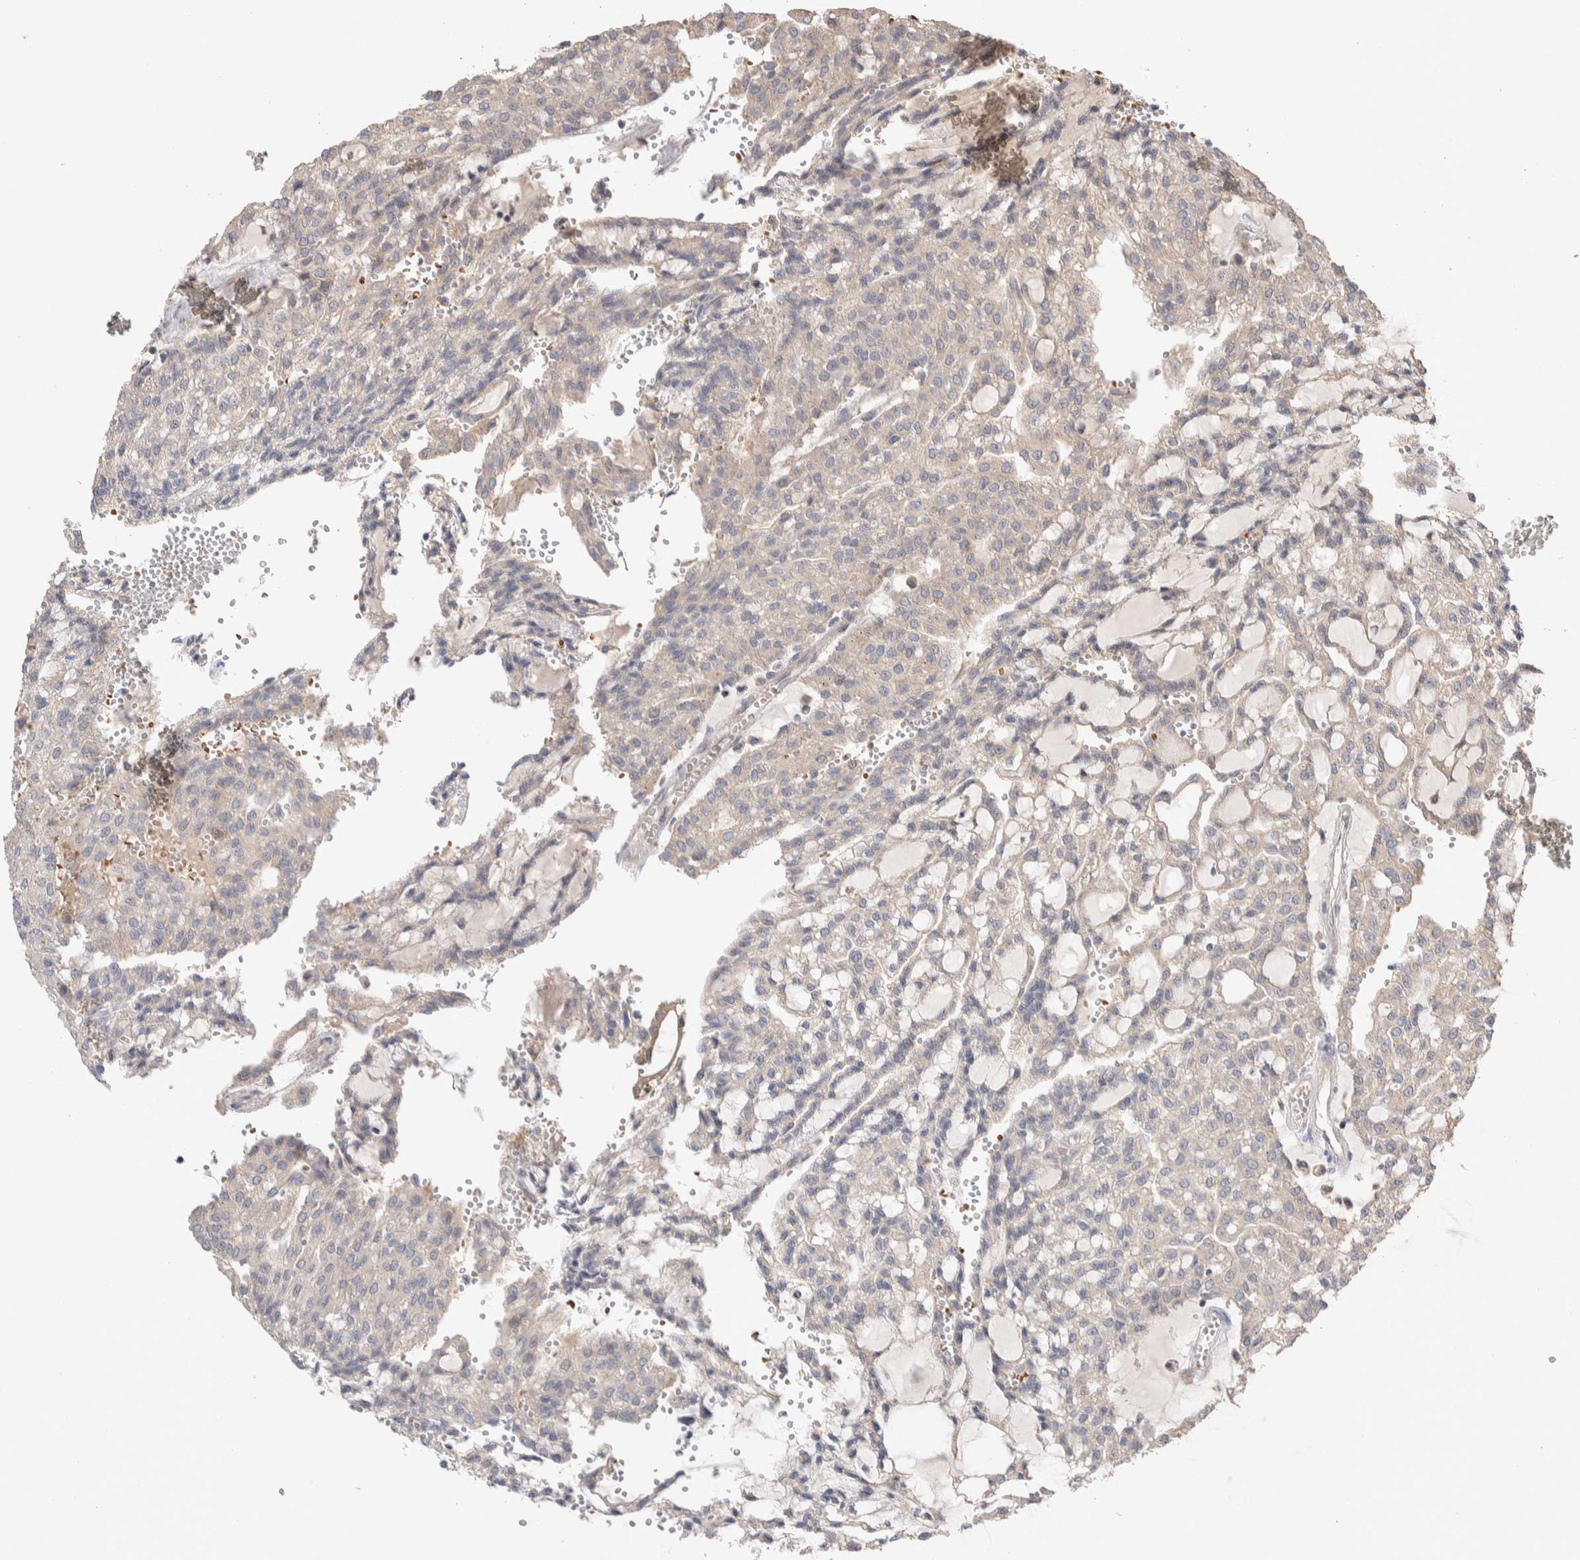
{"staining": {"intensity": "negative", "quantity": "none", "location": "none"}, "tissue": "renal cancer", "cell_type": "Tumor cells", "image_type": "cancer", "snomed": [{"axis": "morphology", "description": "Adenocarcinoma, NOS"}, {"axis": "topography", "description": "Kidney"}], "caption": "Immunohistochemistry of renal cancer (adenocarcinoma) shows no expression in tumor cells.", "gene": "WDR91", "patient": {"sex": "male", "age": 63}}